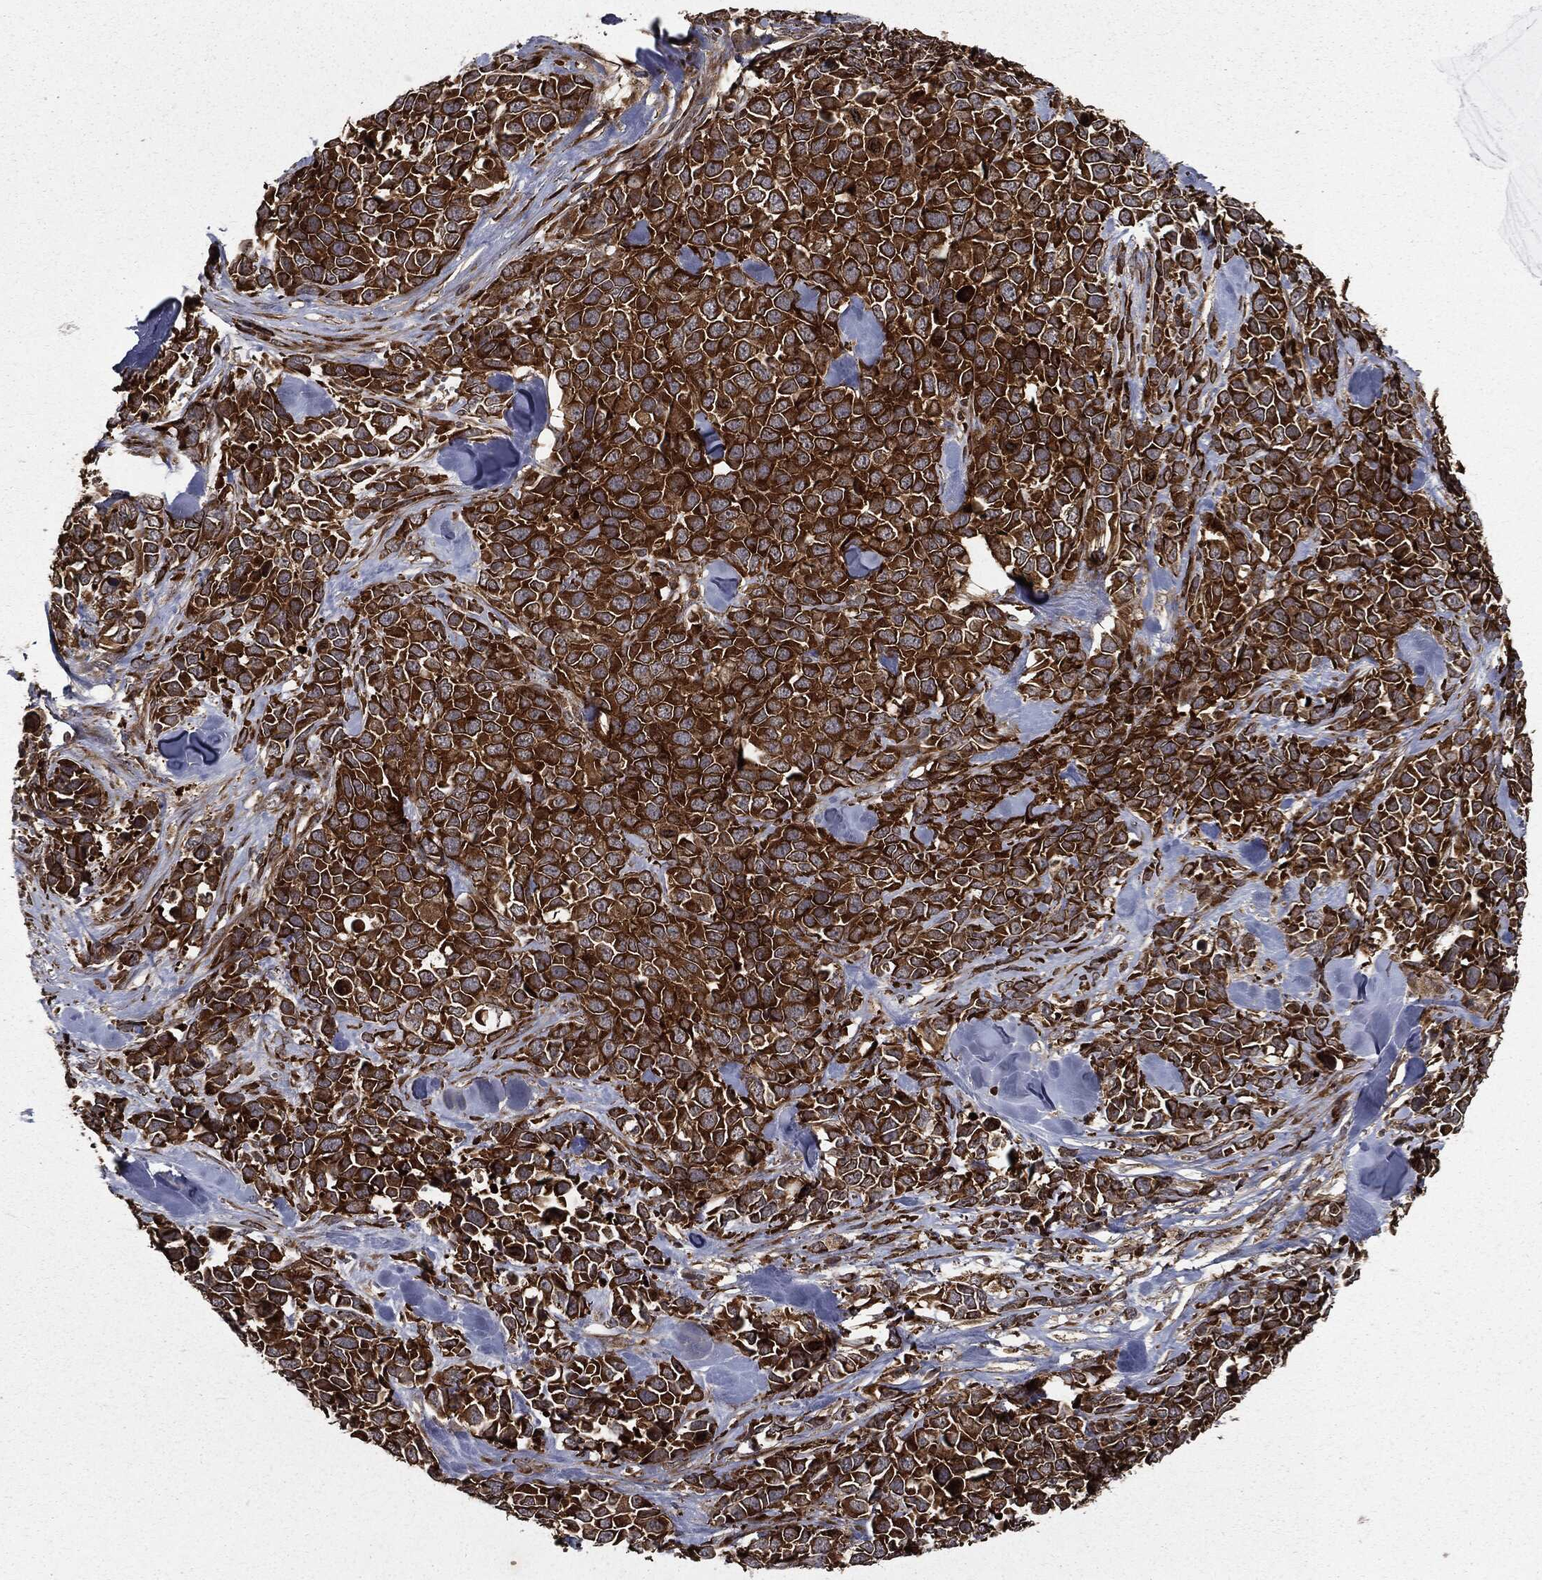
{"staining": {"intensity": "strong", "quantity": ">75%", "location": "cytoplasmic/membranous"}, "tissue": "melanoma", "cell_type": "Tumor cells", "image_type": "cancer", "snomed": [{"axis": "morphology", "description": "Malignant melanoma, Metastatic site"}, {"axis": "topography", "description": "Skin"}], "caption": "Strong cytoplasmic/membranous staining for a protein is appreciated in about >75% of tumor cells of malignant melanoma (metastatic site) using immunohistochemistry (IHC).", "gene": "HTT", "patient": {"sex": "male", "age": 84}}